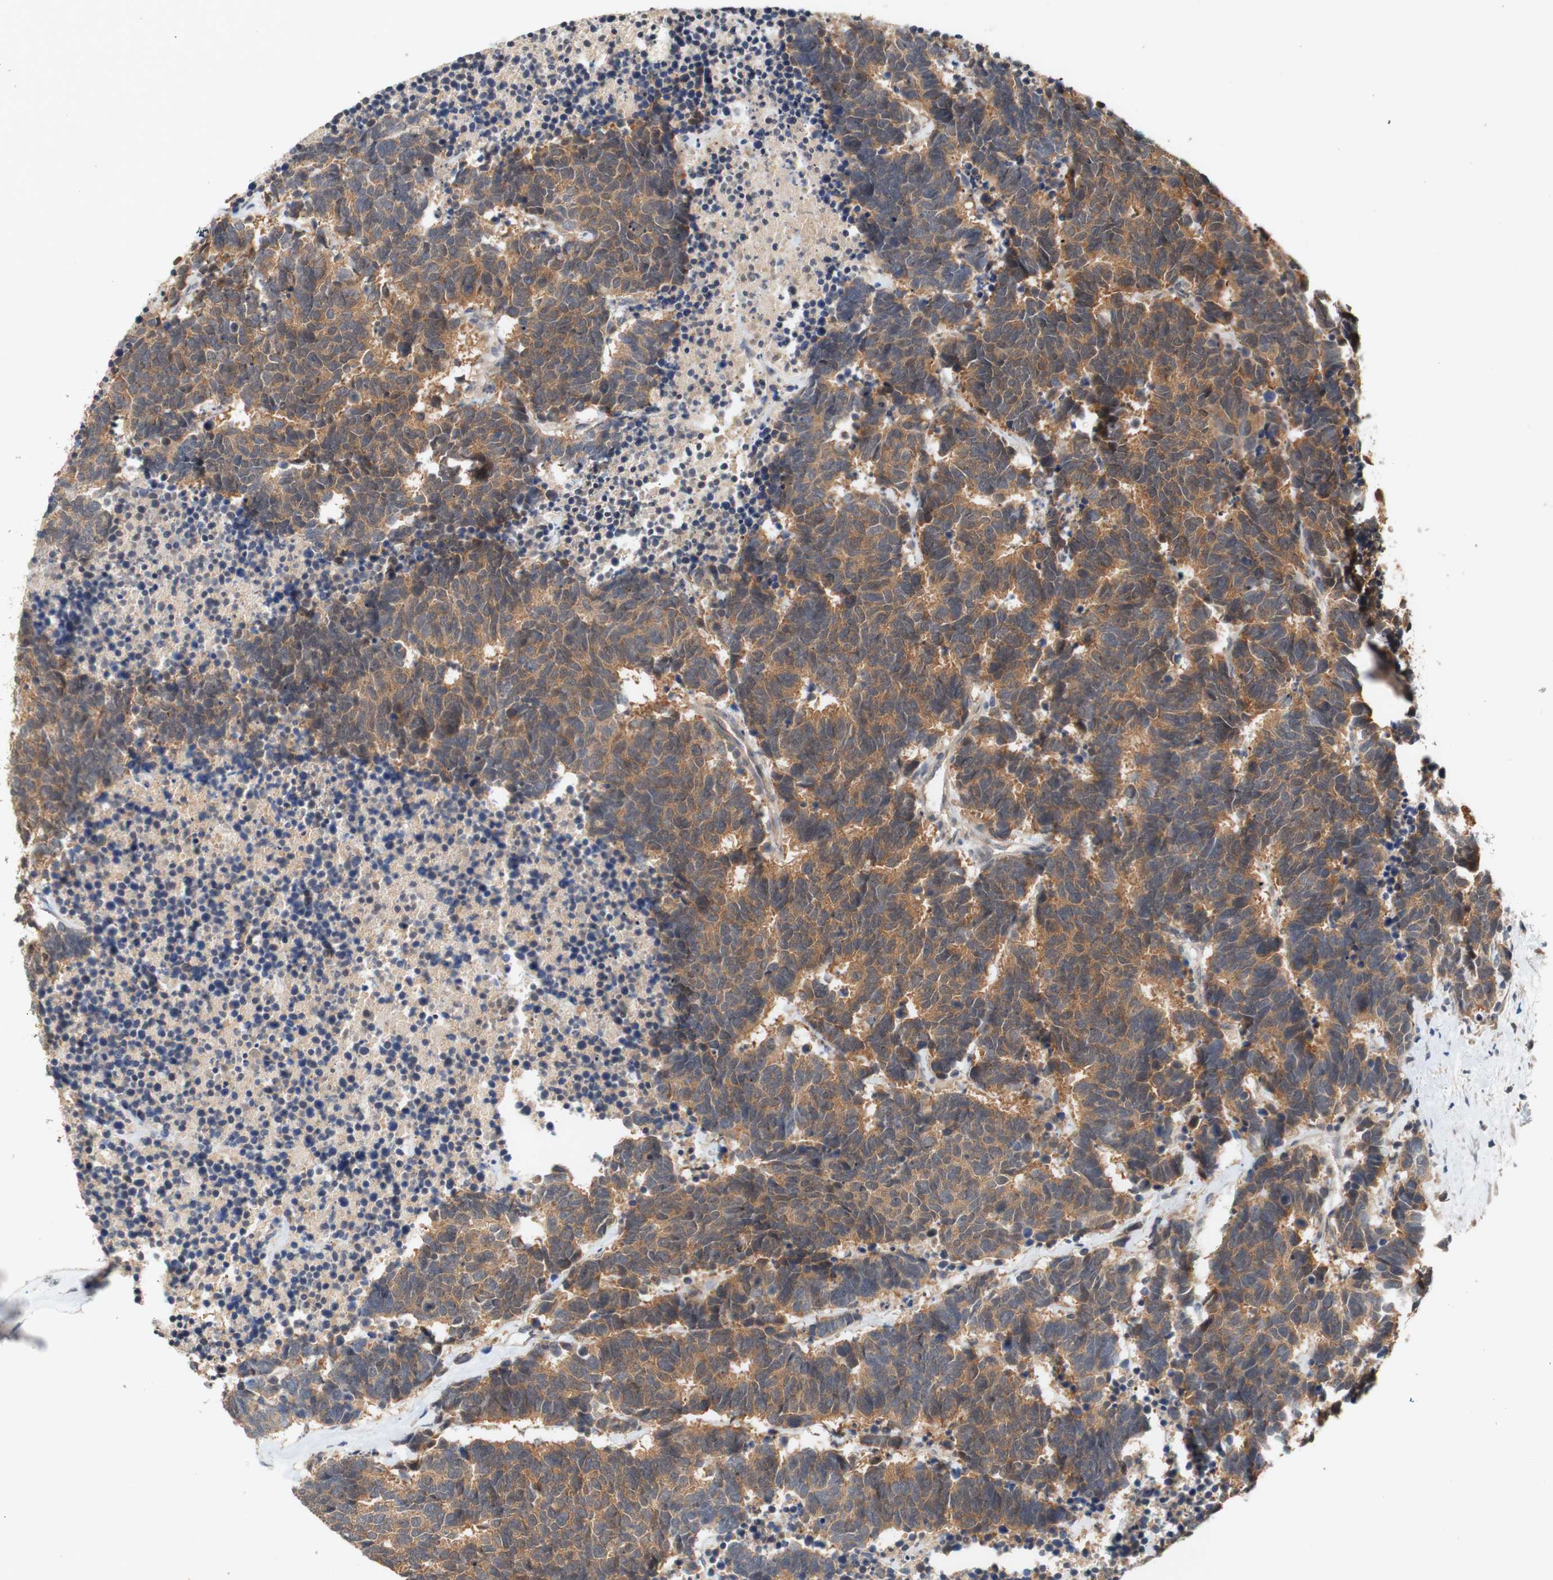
{"staining": {"intensity": "moderate", "quantity": ">75%", "location": "cytoplasmic/membranous"}, "tissue": "carcinoid", "cell_type": "Tumor cells", "image_type": "cancer", "snomed": [{"axis": "morphology", "description": "Carcinoma, NOS"}, {"axis": "morphology", "description": "Carcinoid, malignant, NOS"}, {"axis": "topography", "description": "Urinary bladder"}], "caption": "Approximately >75% of tumor cells in carcinoid demonstrate moderate cytoplasmic/membranous protein positivity as visualized by brown immunohistochemical staining.", "gene": "PIN1", "patient": {"sex": "male", "age": 57}}